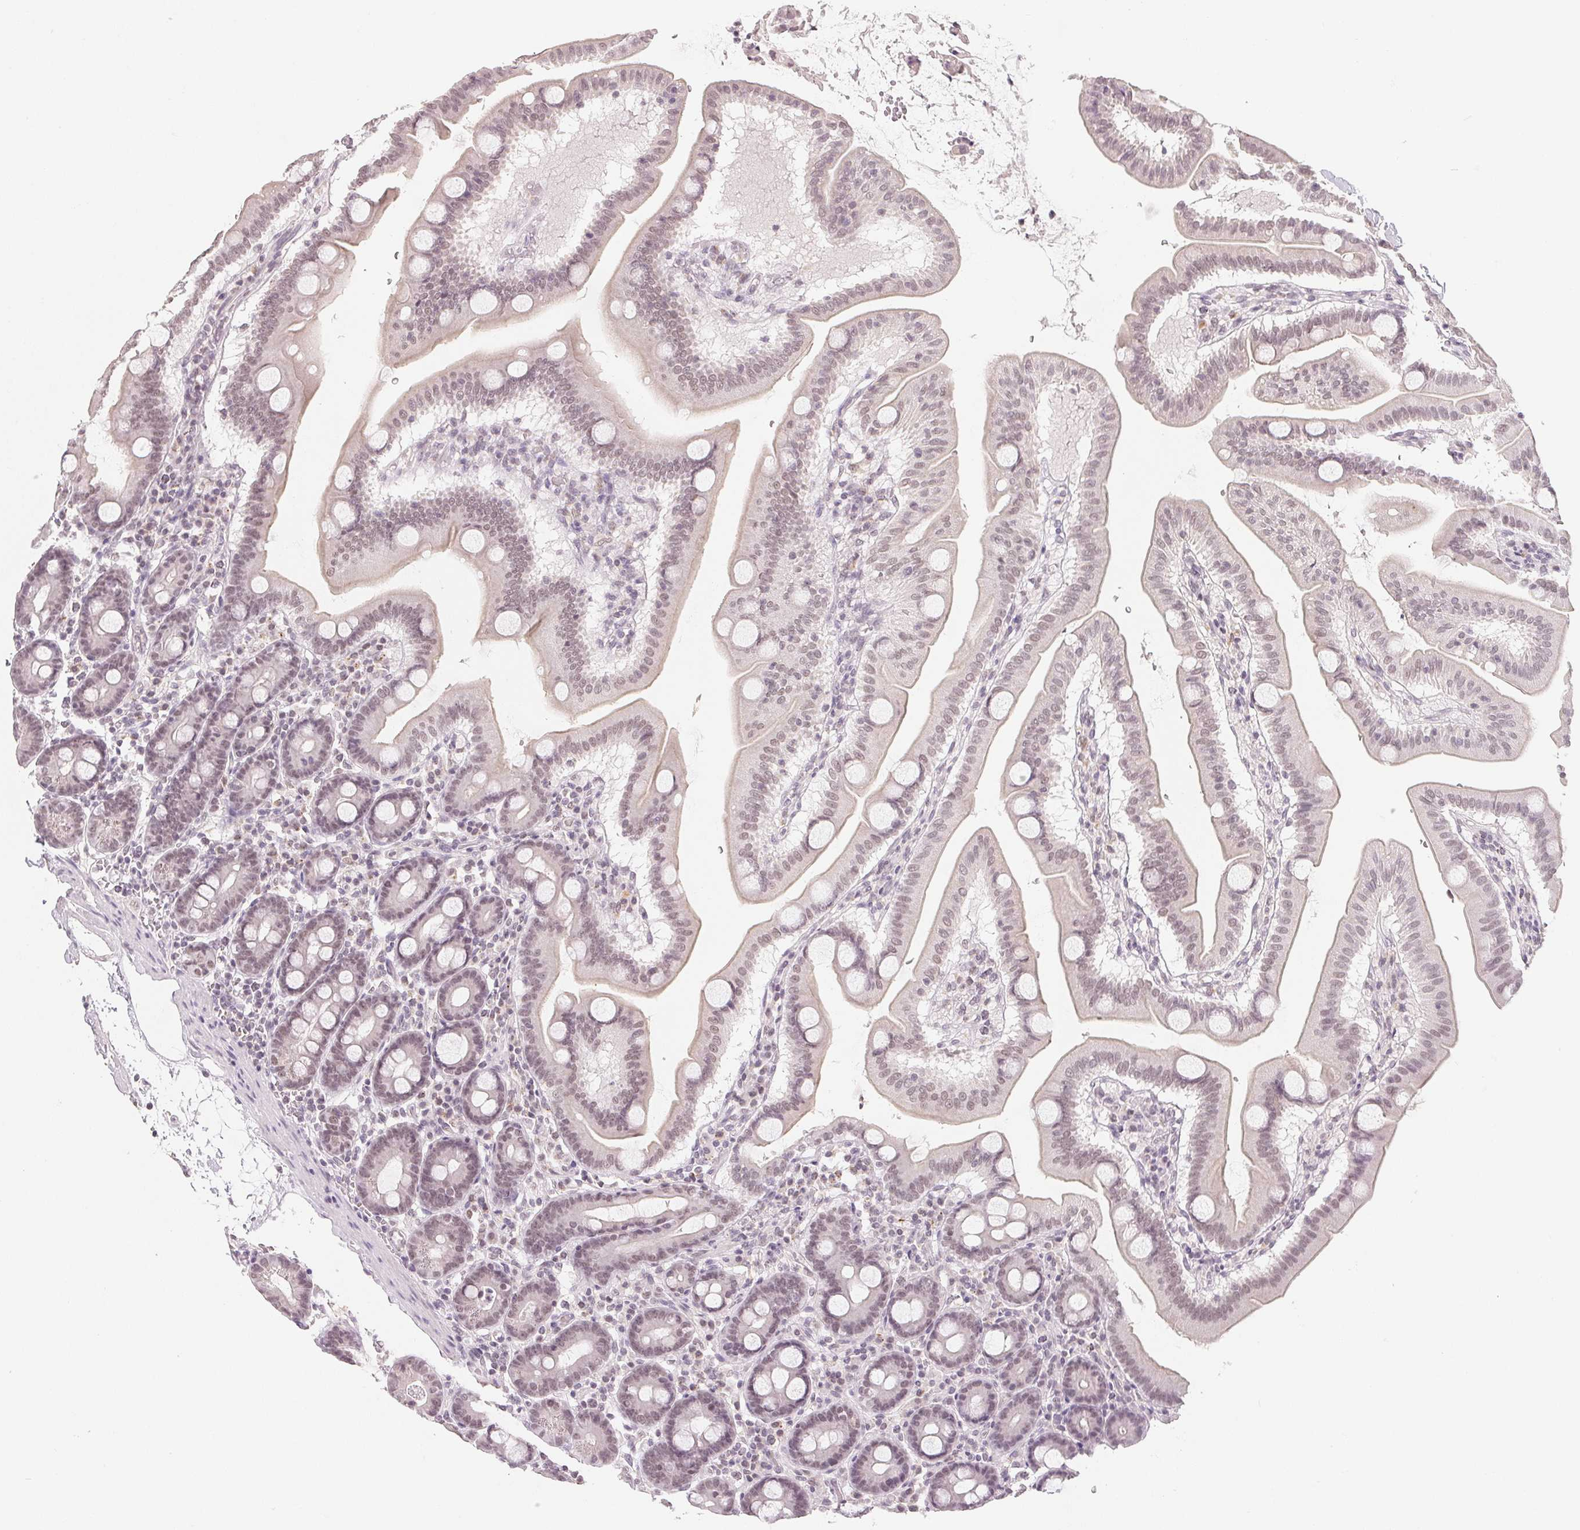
{"staining": {"intensity": "weak", "quantity": "25%-75%", "location": "nuclear"}, "tissue": "duodenum", "cell_type": "Glandular cells", "image_type": "normal", "snomed": [{"axis": "morphology", "description": "Normal tissue, NOS"}, {"axis": "topography", "description": "Pancreas"}, {"axis": "topography", "description": "Duodenum"}], "caption": "This histopathology image demonstrates IHC staining of benign human duodenum, with low weak nuclear expression in about 25%-75% of glandular cells.", "gene": "NXF3", "patient": {"sex": "male", "age": 59}}